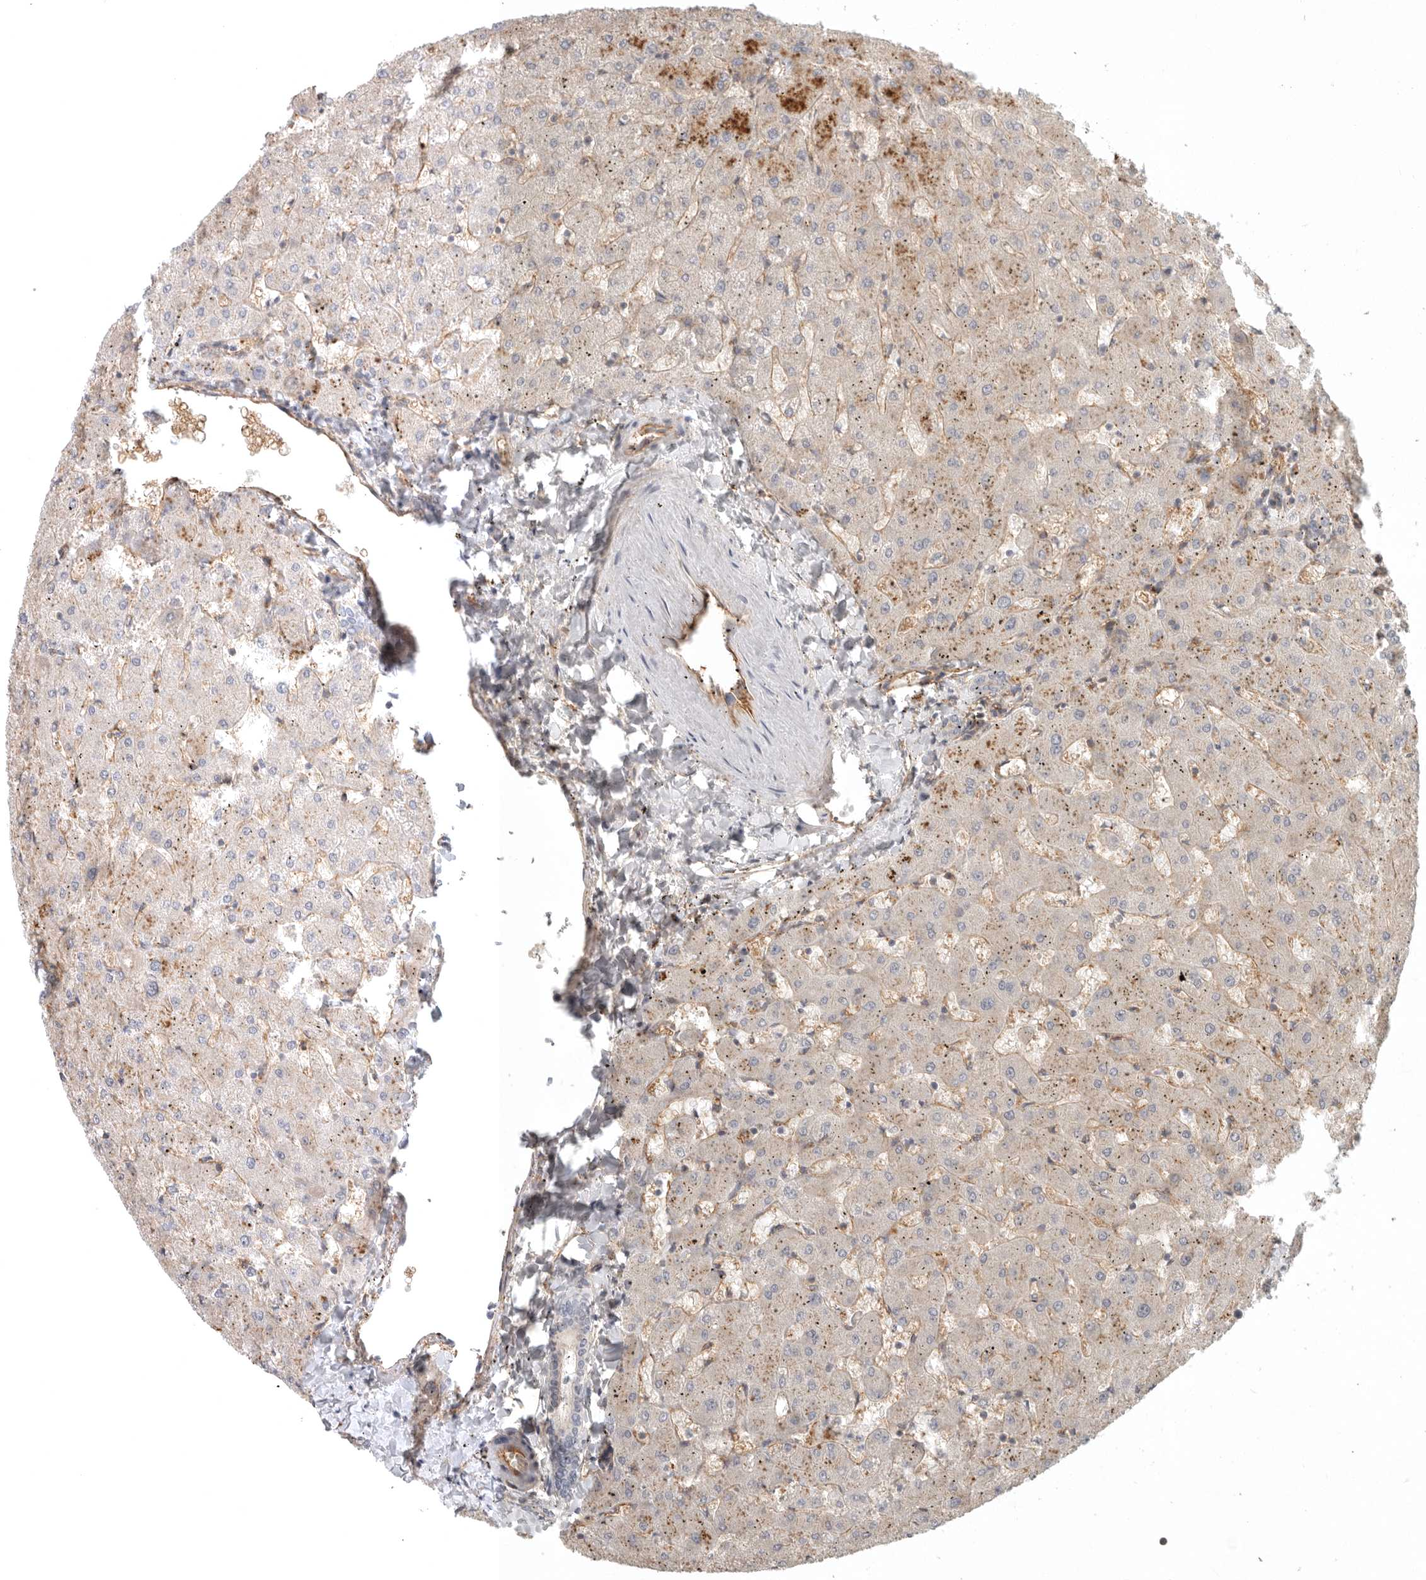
{"staining": {"intensity": "weak", "quantity": "<25%", "location": "cytoplasmic/membranous"}, "tissue": "liver", "cell_type": "Cholangiocytes", "image_type": "normal", "snomed": [{"axis": "morphology", "description": "Normal tissue, NOS"}, {"axis": "topography", "description": "Liver"}], "caption": "DAB (3,3'-diaminobenzidine) immunohistochemical staining of benign human liver exhibits no significant expression in cholangiocytes. (Stains: DAB immunohistochemistry (IHC) with hematoxylin counter stain, Microscopy: brightfield microscopy at high magnification).", "gene": "LONRF1", "patient": {"sex": "female", "age": 63}}